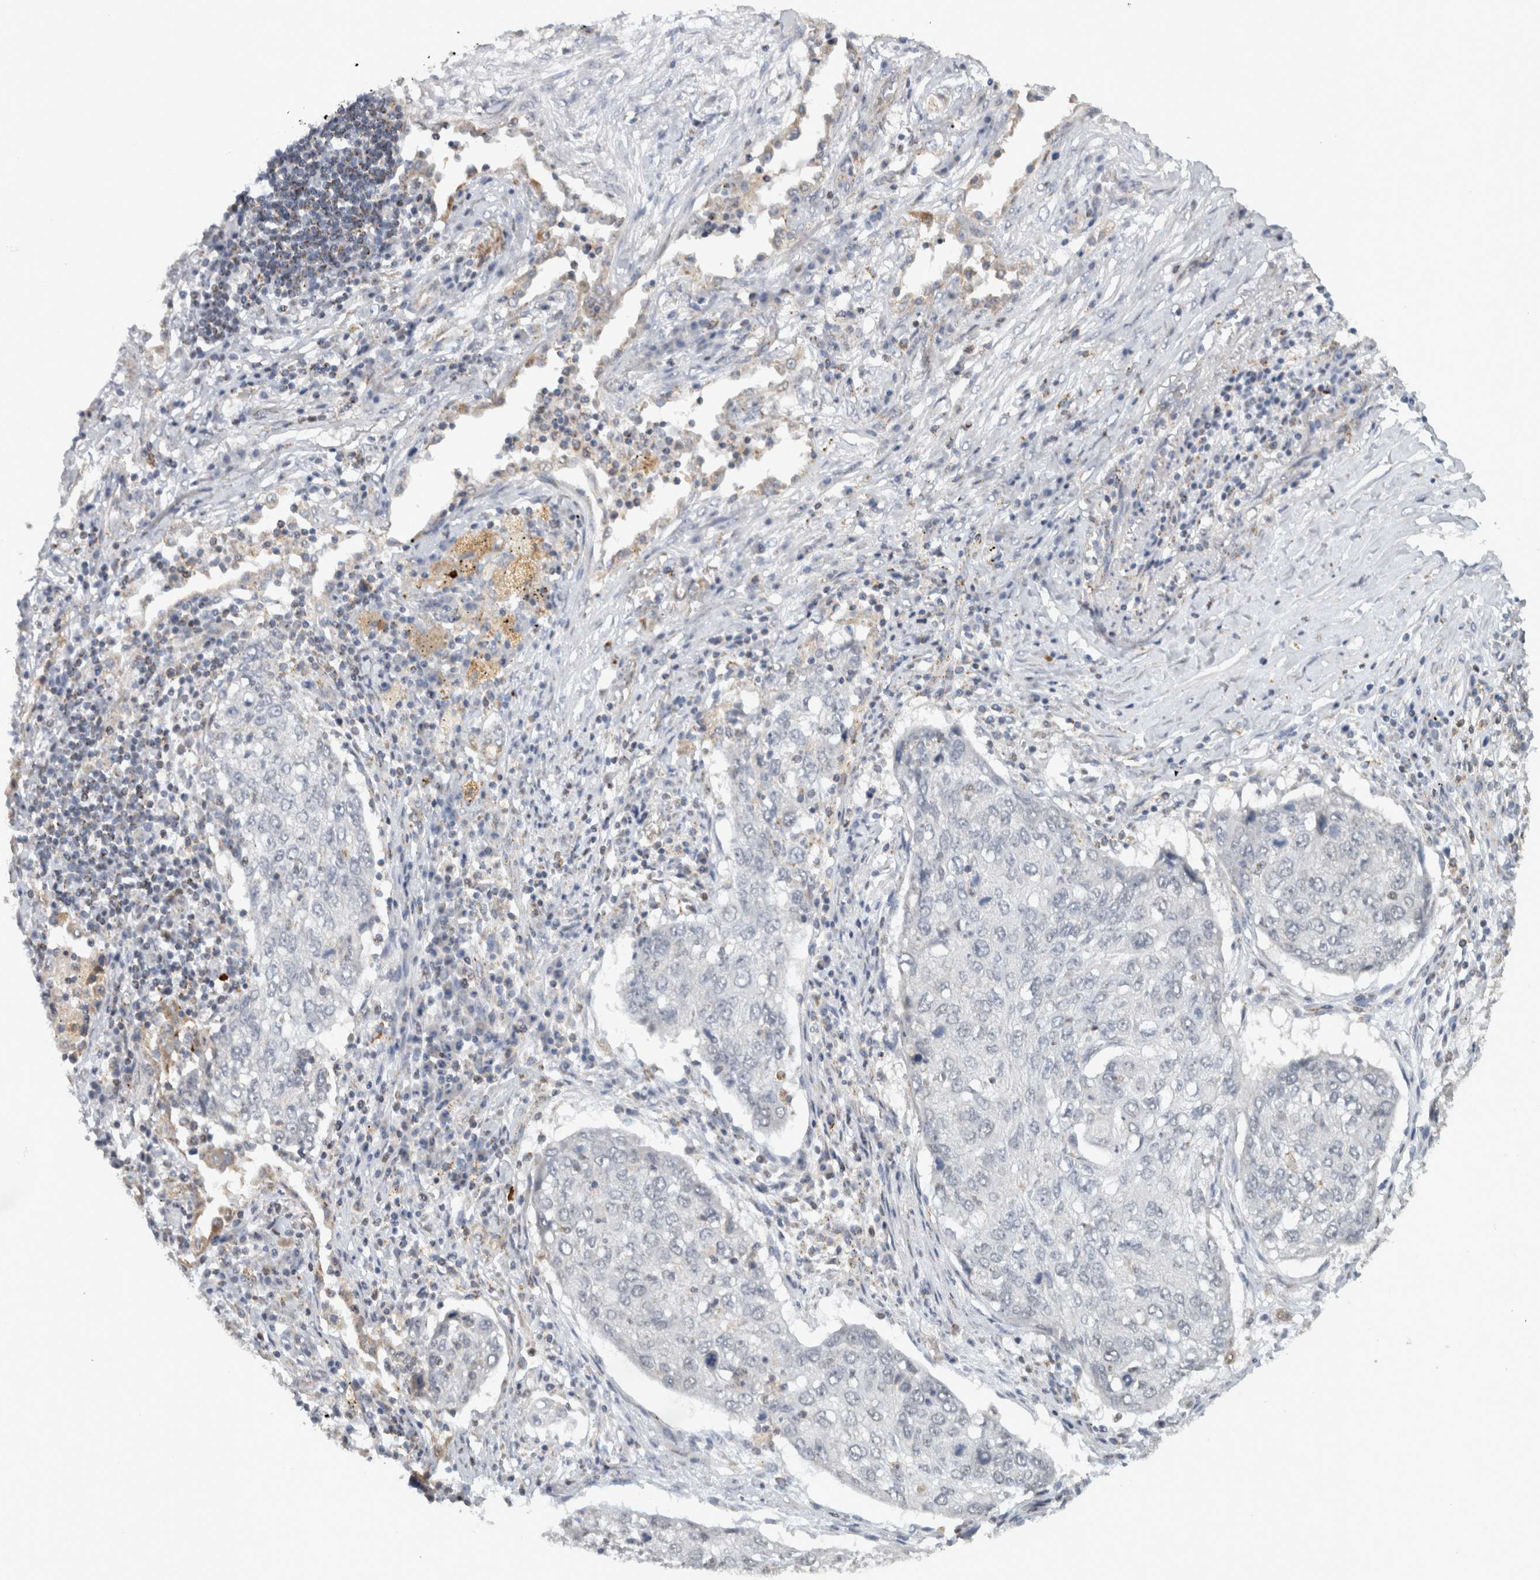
{"staining": {"intensity": "negative", "quantity": "none", "location": "none"}, "tissue": "lung cancer", "cell_type": "Tumor cells", "image_type": "cancer", "snomed": [{"axis": "morphology", "description": "Squamous cell carcinoma, NOS"}, {"axis": "topography", "description": "Lung"}], "caption": "Immunohistochemical staining of human lung squamous cell carcinoma demonstrates no significant positivity in tumor cells.", "gene": "RAB18", "patient": {"sex": "female", "age": 63}}